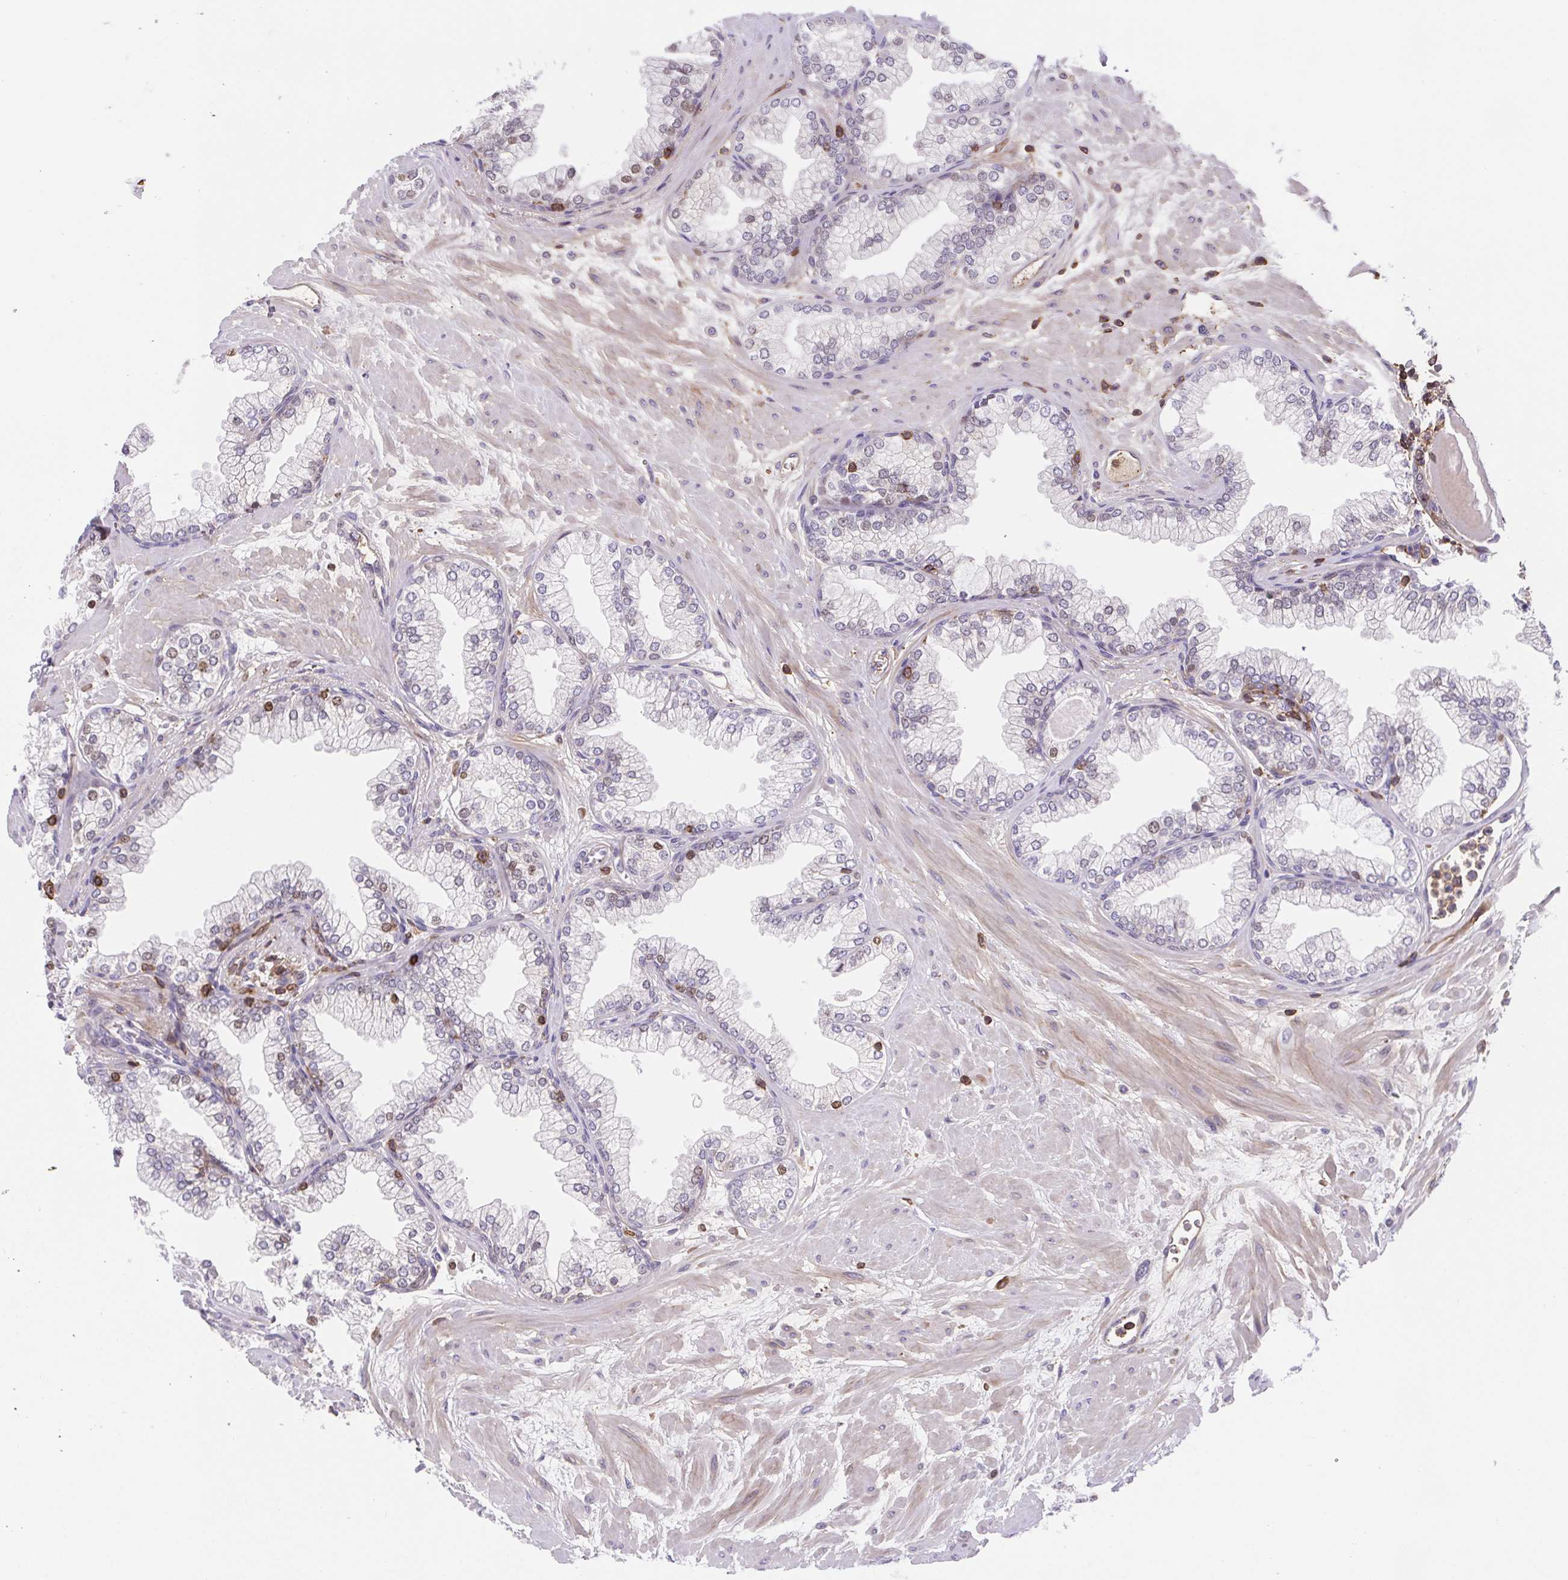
{"staining": {"intensity": "weak", "quantity": "<25%", "location": "cytoplasmic/membranous,nuclear"}, "tissue": "prostate", "cell_type": "Glandular cells", "image_type": "normal", "snomed": [{"axis": "morphology", "description": "Normal tissue, NOS"}, {"axis": "topography", "description": "Prostate"}, {"axis": "topography", "description": "Peripheral nerve tissue"}], "caption": "The photomicrograph displays no staining of glandular cells in unremarkable prostate. The staining is performed using DAB brown chromogen with nuclei counter-stained in using hematoxylin.", "gene": "TPRG1", "patient": {"sex": "male", "age": 61}}